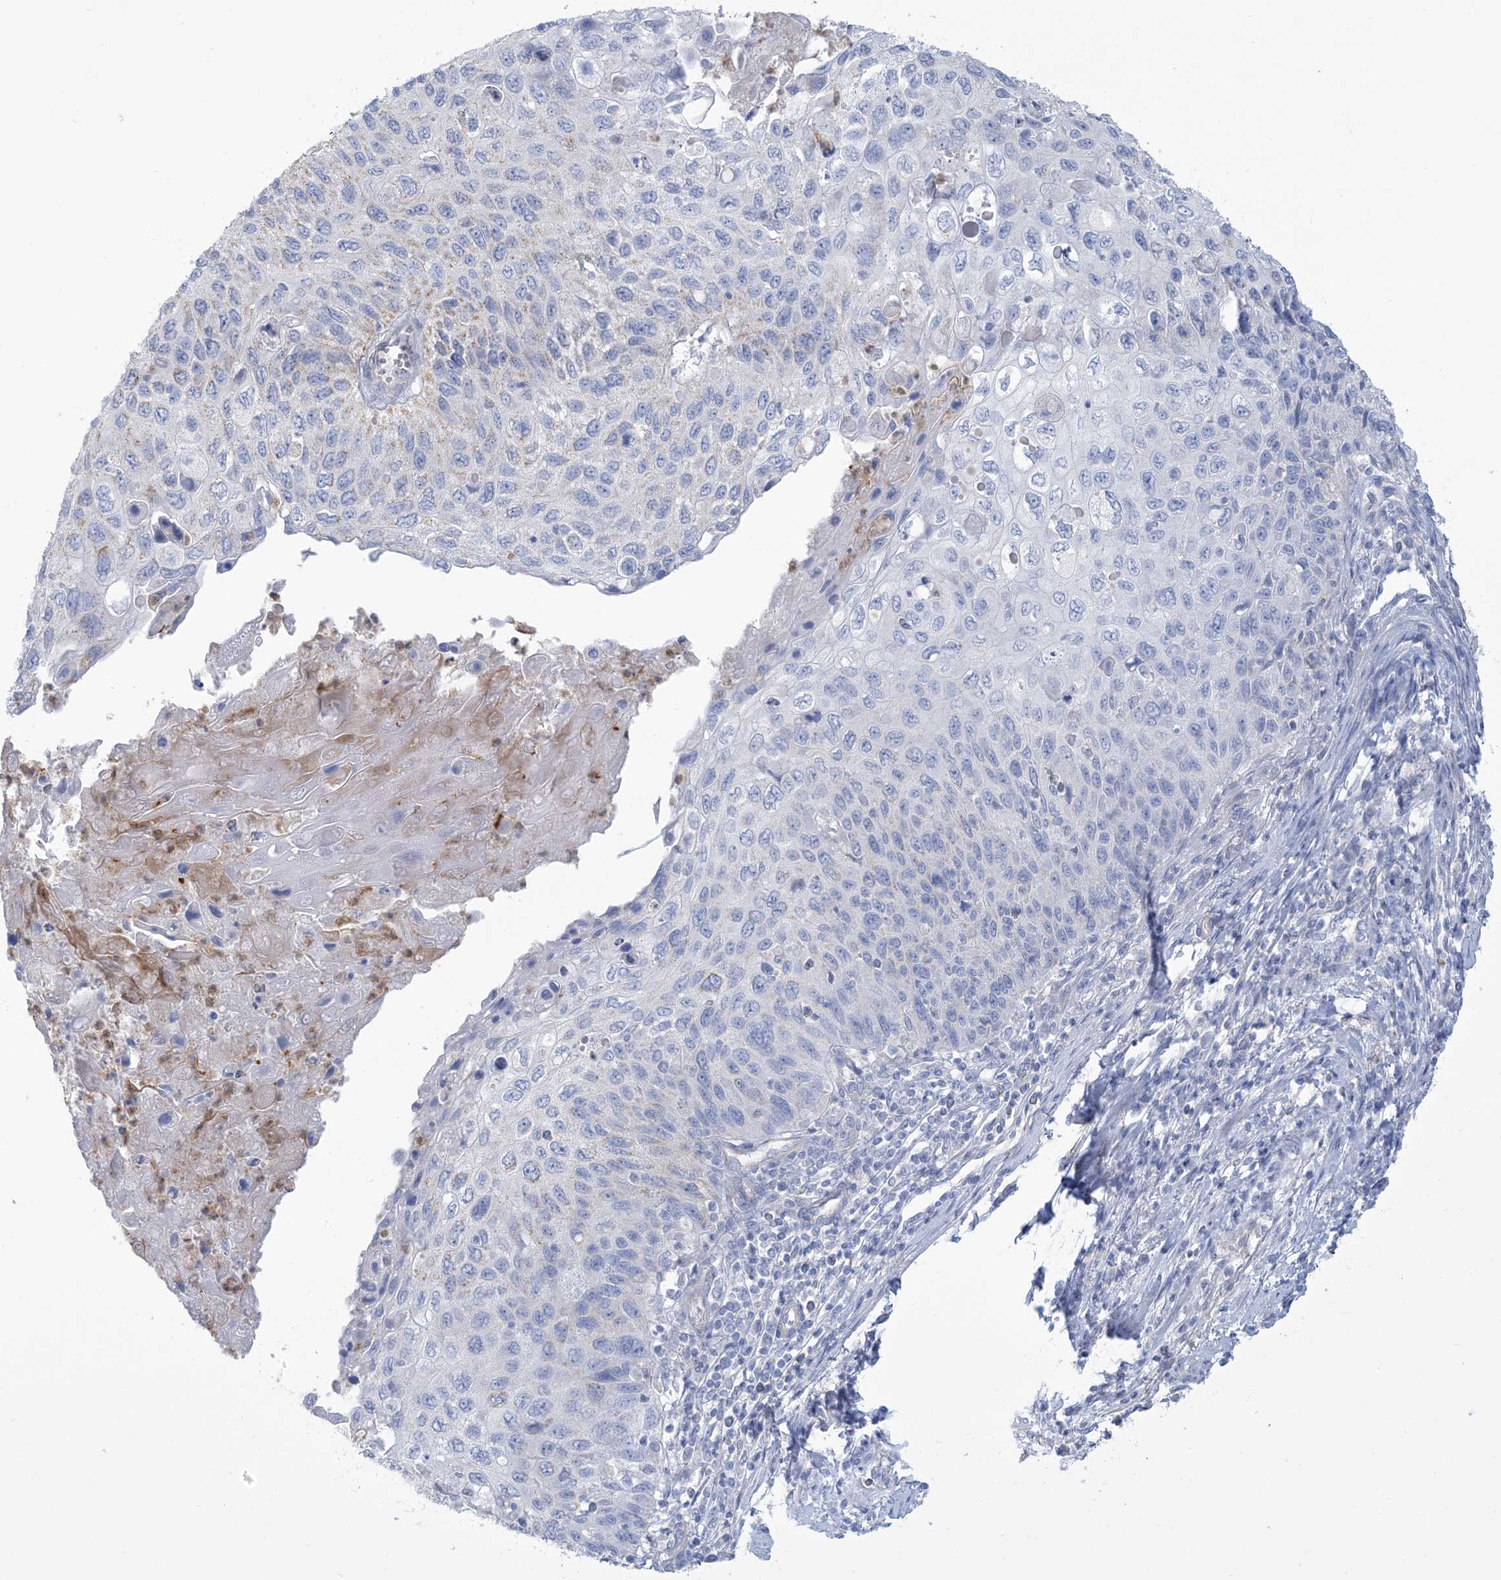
{"staining": {"intensity": "negative", "quantity": "none", "location": "none"}, "tissue": "cervical cancer", "cell_type": "Tumor cells", "image_type": "cancer", "snomed": [{"axis": "morphology", "description": "Squamous cell carcinoma, NOS"}, {"axis": "topography", "description": "Cervix"}], "caption": "Immunohistochemistry (IHC) micrograph of cervical cancer stained for a protein (brown), which exhibits no staining in tumor cells.", "gene": "MTHFD2L", "patient": {"sex": "female", "age": 70}}